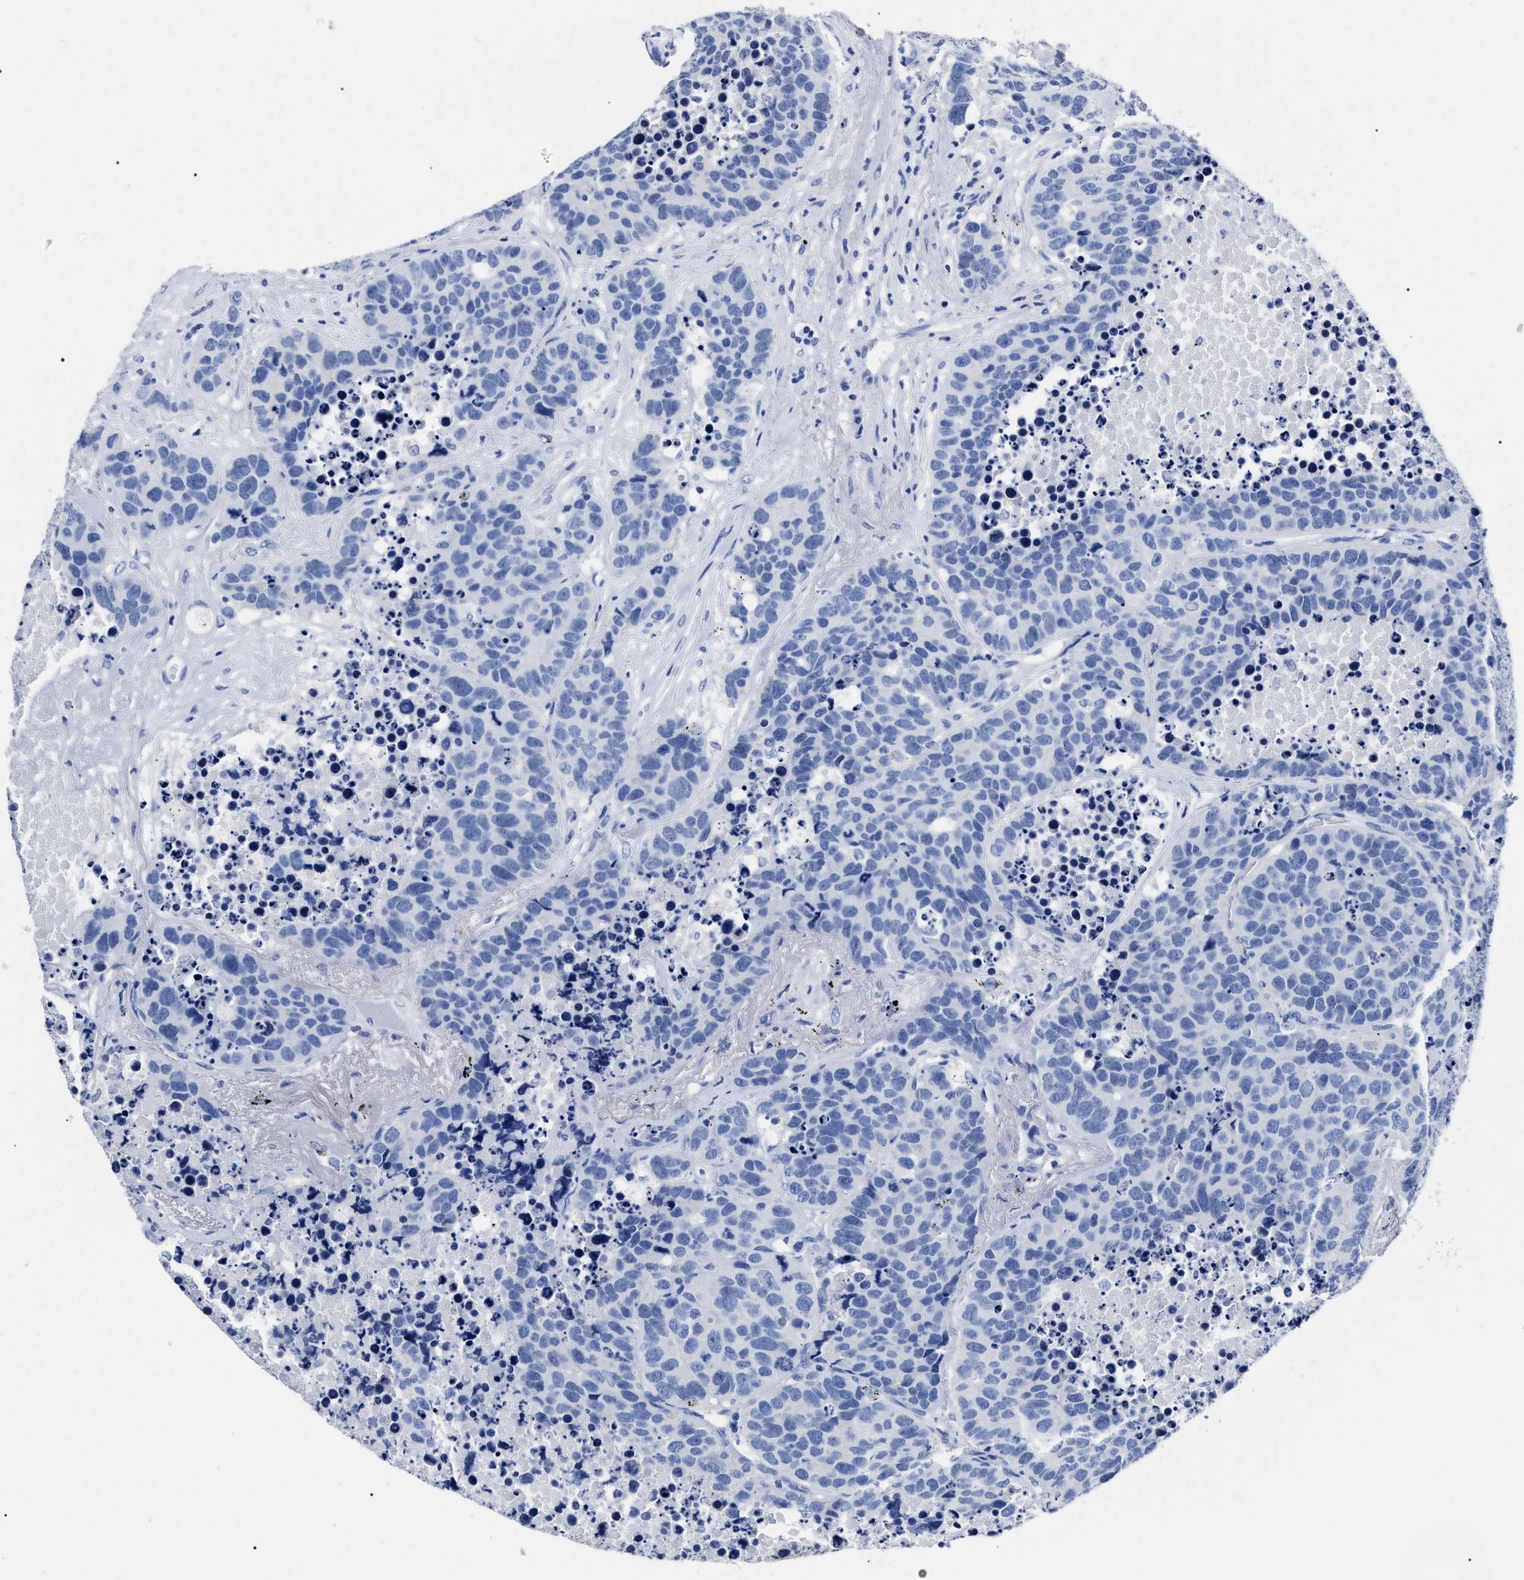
{"staining": {"intensity": "negative", "quantity": "none", "location": "none"}, "tissue": "carcinoid", "cell_type": "Tumor cells", "image_type": "cancer", "snomed": [{"axis": "morphology", "description": "Carcinoid, malignant, NOS"}, {"axis": "topography", "description": "Lung"}], "caption": "The image shows no staining of tumor cells in carcinoid.", "gene": "ALPG", "patient": {"sex": "male", "age": 60}}